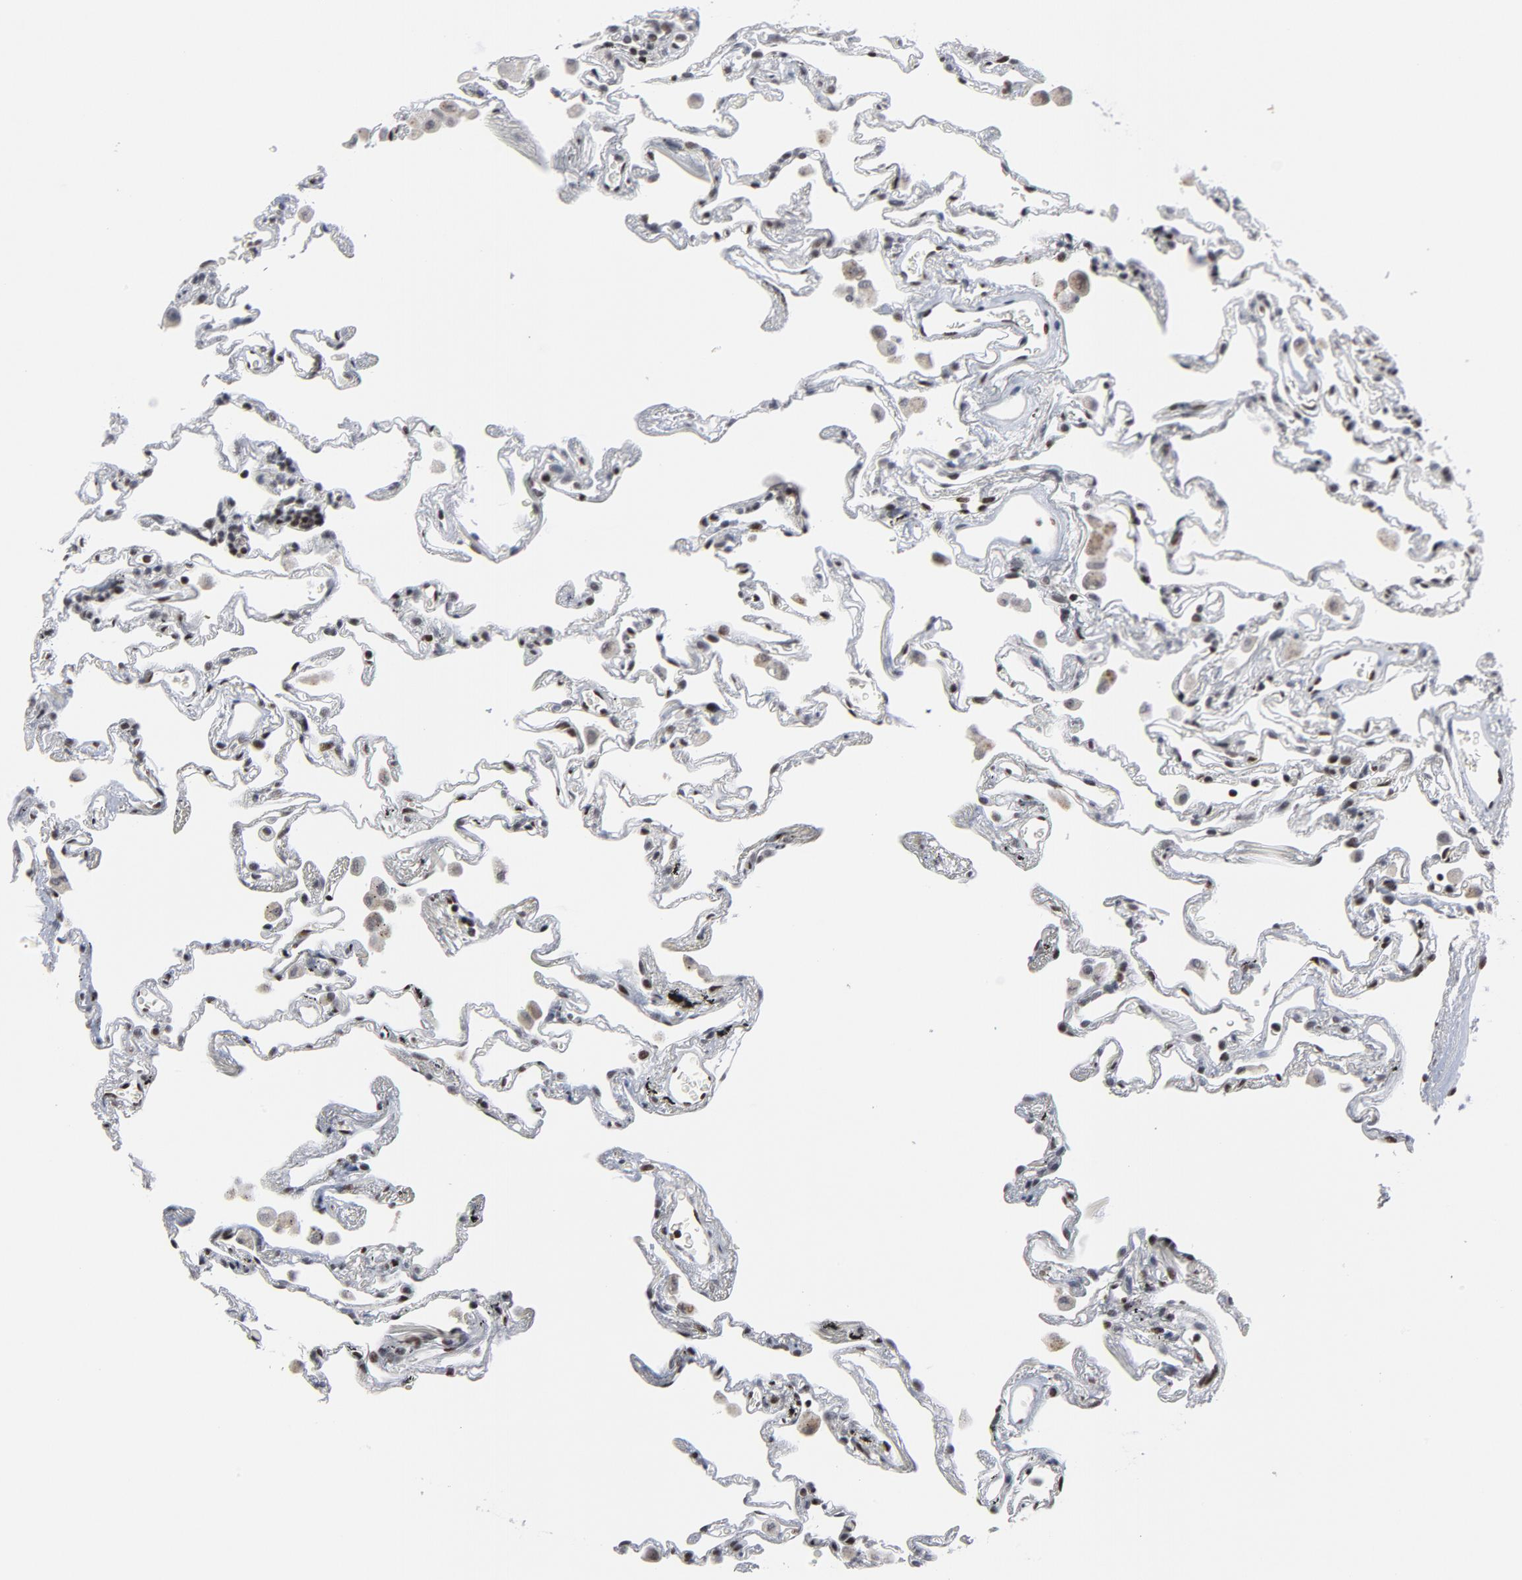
{"staining": {"intensity": "weak", "quantity": ">75%", "location": "nuclear"}, "tissue": "lung", "cell_type": "Alveolar cells", "image_type": "normal", "snomed": [{"axis": "morphology", "description": "Normal tissue, NOS"}, {"axis": "morphology", "description": "Inflammation, NOS"}, {"axis": "topography", "description": "Lung"}], "caption": "This image reveals benign lung stained with immunohistochemistry (IHC) to label a protein in brown. The nuclear of alveolar cells show weak positivity for the protein. Nuclei are counter-stained blue.", "gene": "GABPA", "patient": {"sex": "male", "age": 69}}